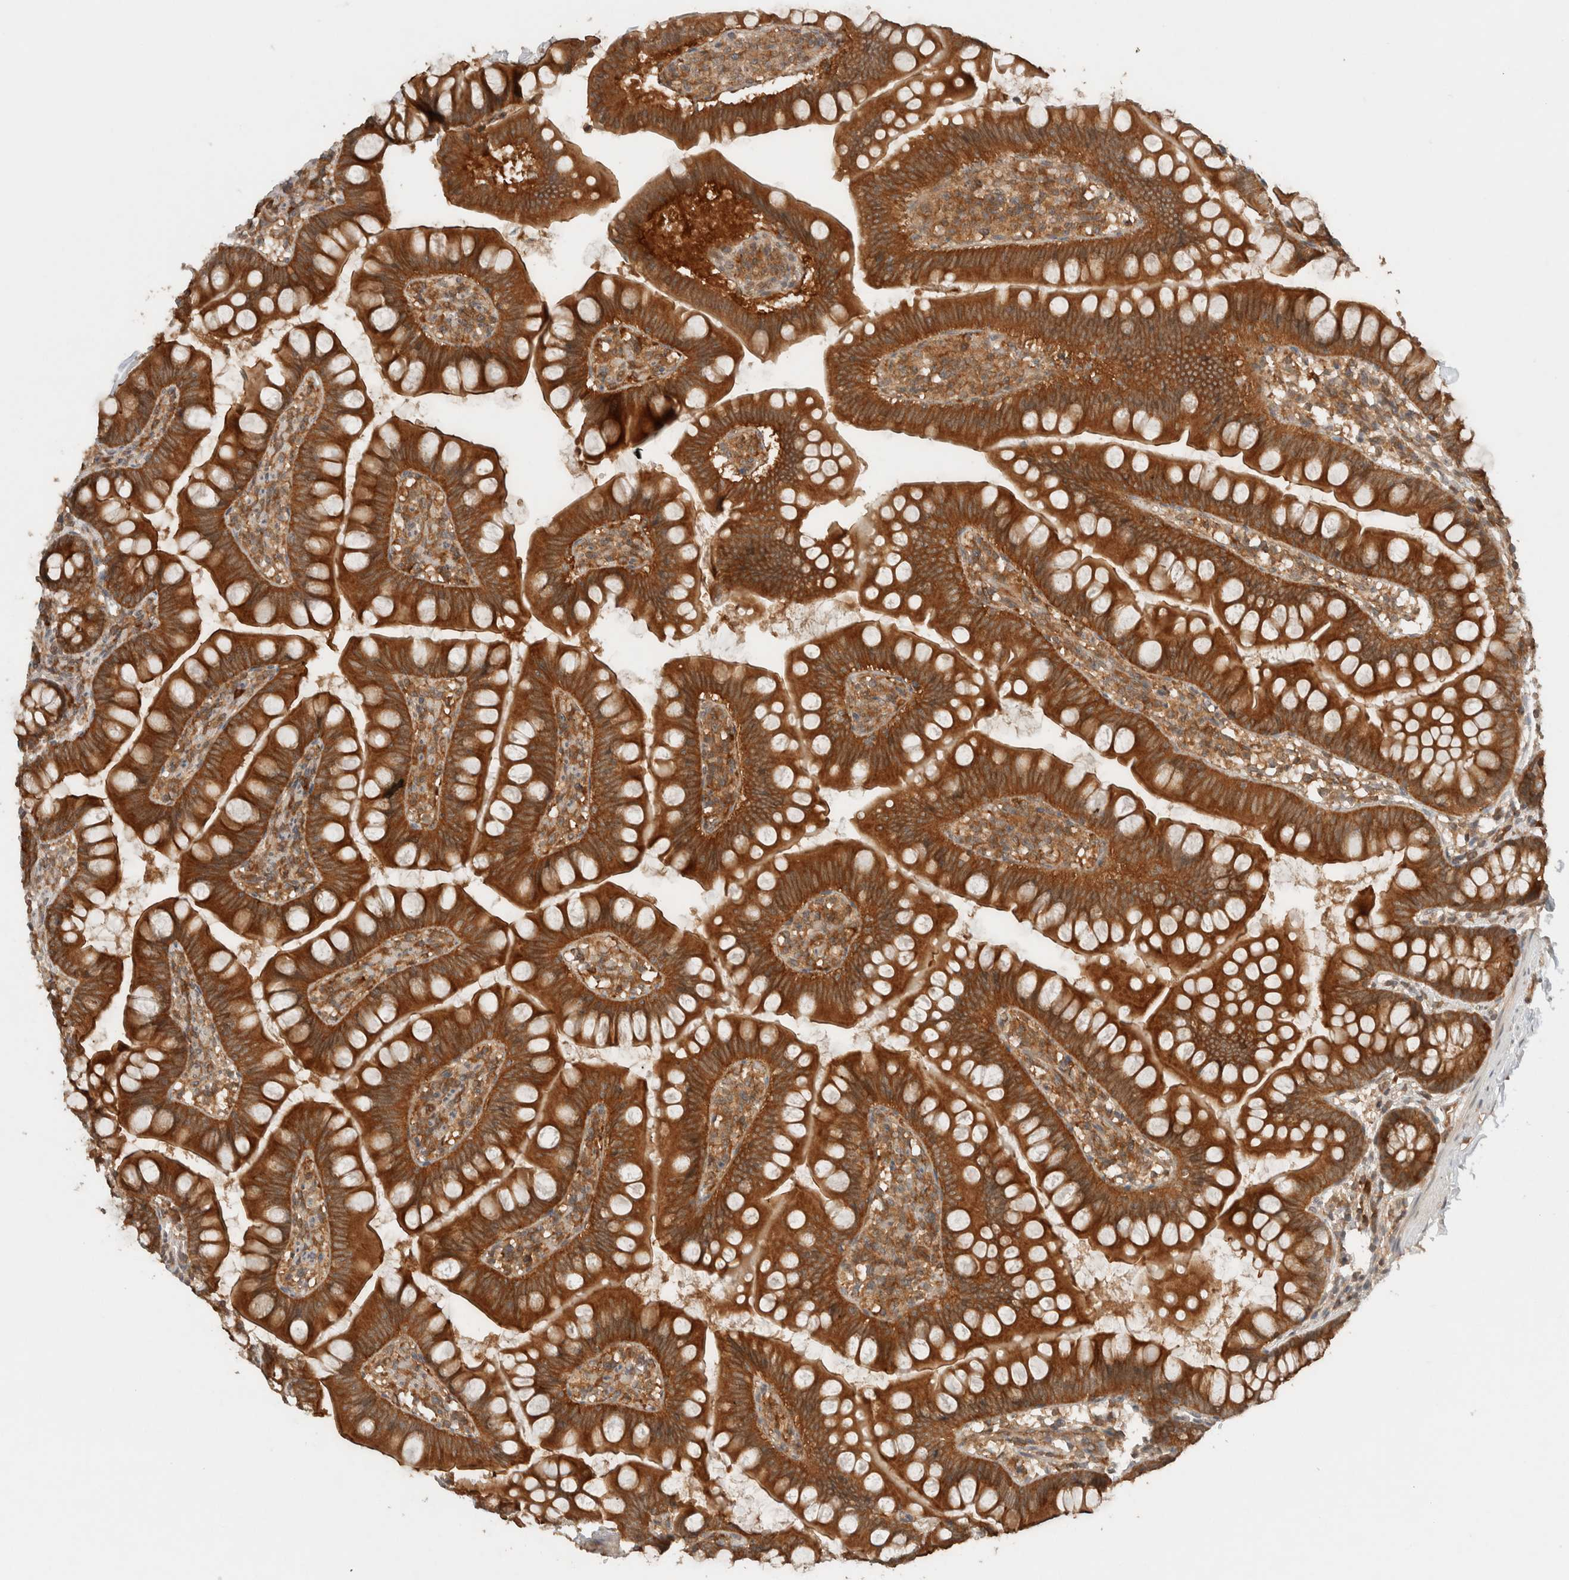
{"staining": {"intensity": "strong", "quantity": ">75%", "location": "cytoplasmic/membranous"}, "tissue": "small intestine", "cell_type": "Glandular cells", "image_type": "normal", "snomed": [{"axis": "morphology", "description": "Normal tissue, NOS"}, {"axis": "topography", "description": "Small intestine"}], "caption": "This is a photomicrograph of immunohistochemistry (IHC) staining of benign small intestine, which shows strong expression in the cytoplasmic/membranous of glandular cells.", "gene": "ARFGEF2", "patient": {"sex": "male", "age": 7}}